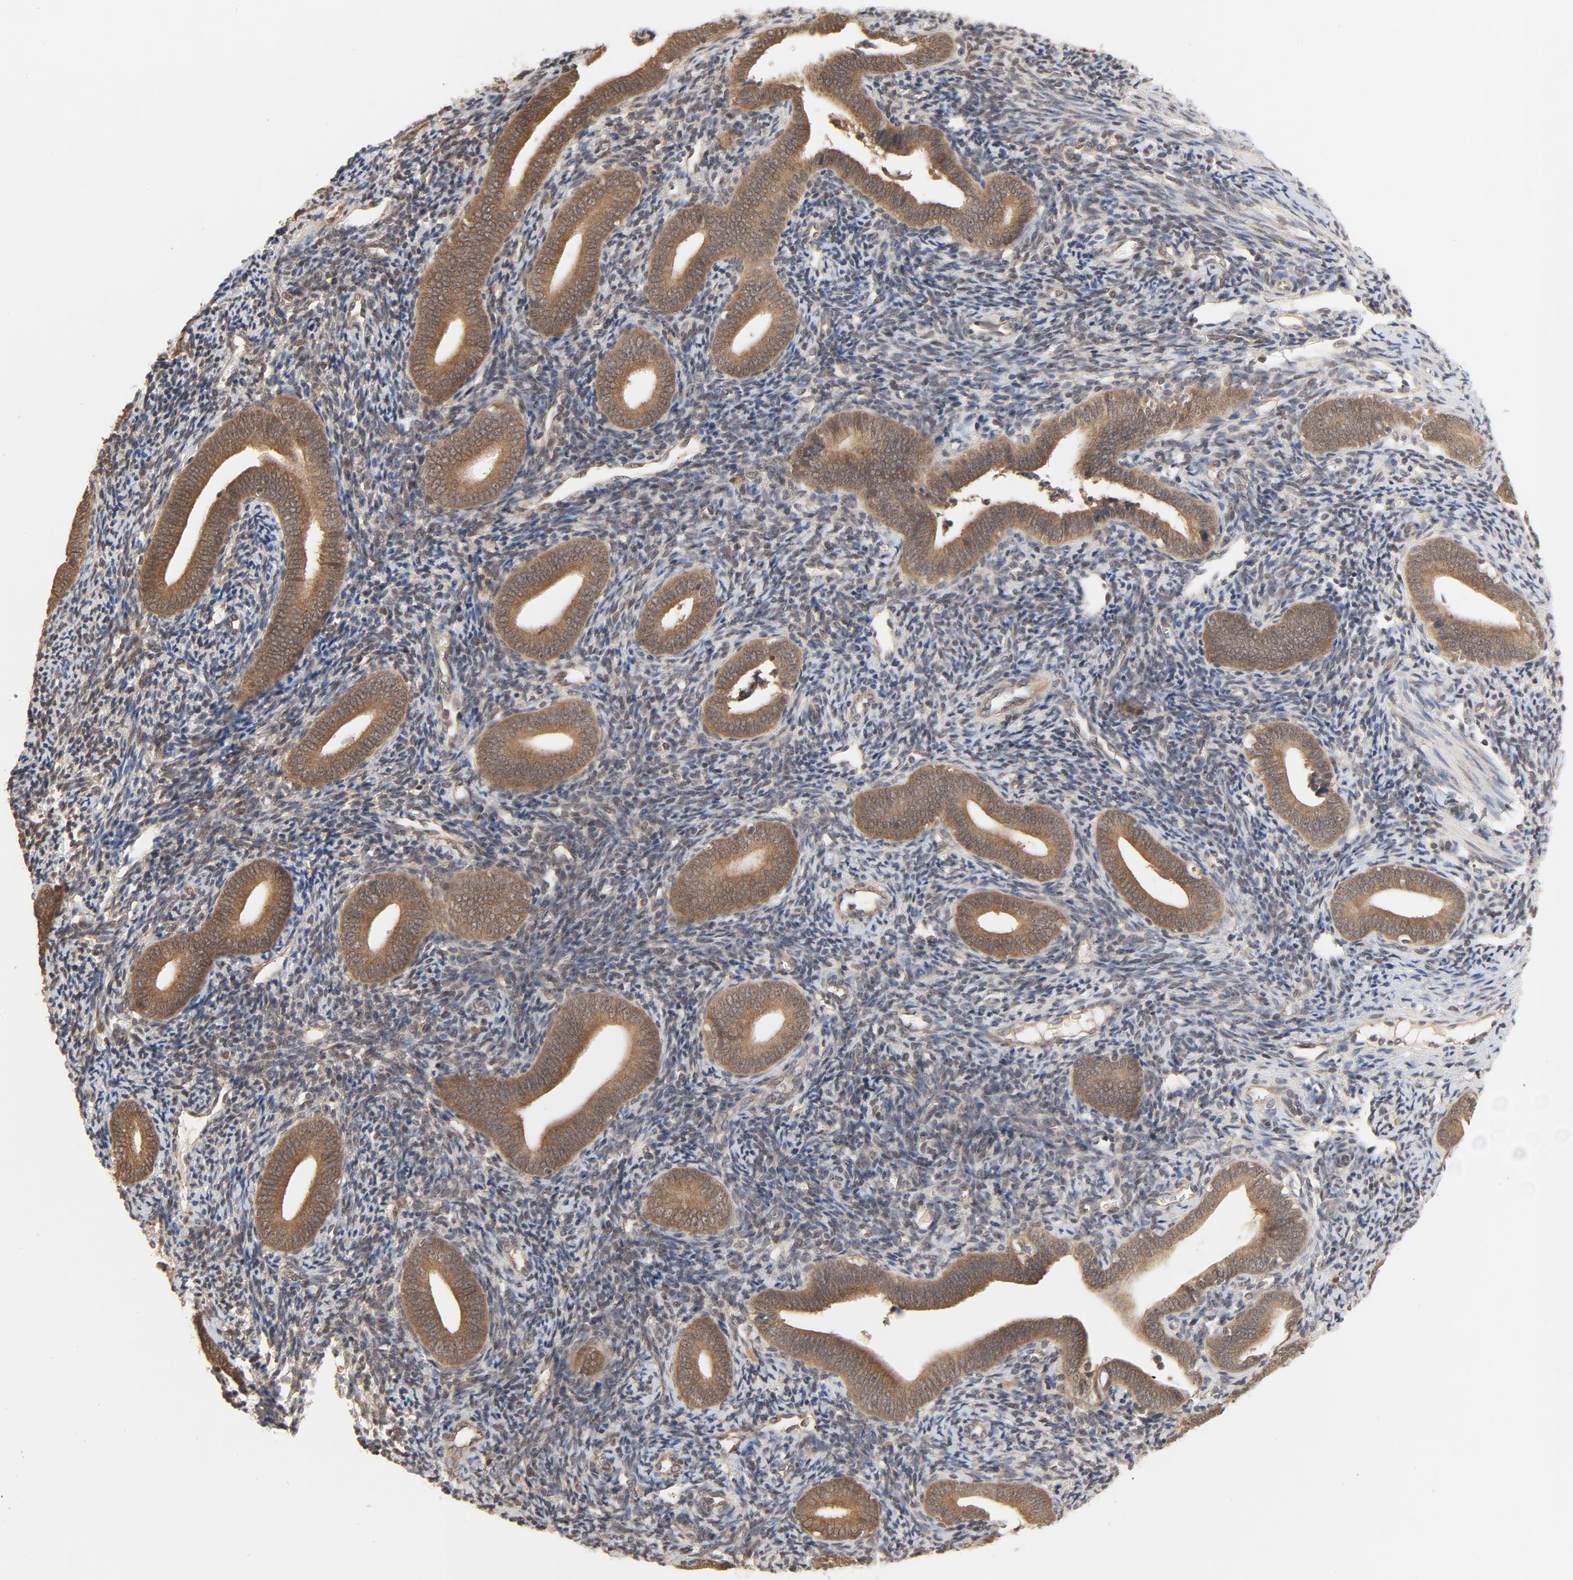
{"staining": {"intensity": "weak", "quantity": ">75%", "location": "cytoplasmic/membranous,nuclear"}, "tissue": "endometrium", "cell_type": "Cells in endometrial stroma", "image_type": "normal", "snomed": [{"axis": "morphology", "description": "Normal tissue, NOS"}, {"axis": "topography", "description": "Uterus"}, {"axis": "topography", "description": "Endometrium"}], "caption": "Immunohistochemistry (IHC) photomicrograph of normal human endometrium stained for a protein (brown), which reveals low levels of weak cytoplasmic/membranous,nuclear staining in about >75% of cells in endometrial stroma.", "gene": "NEDD8", "patient": {"sex": "female", "age": 33}}